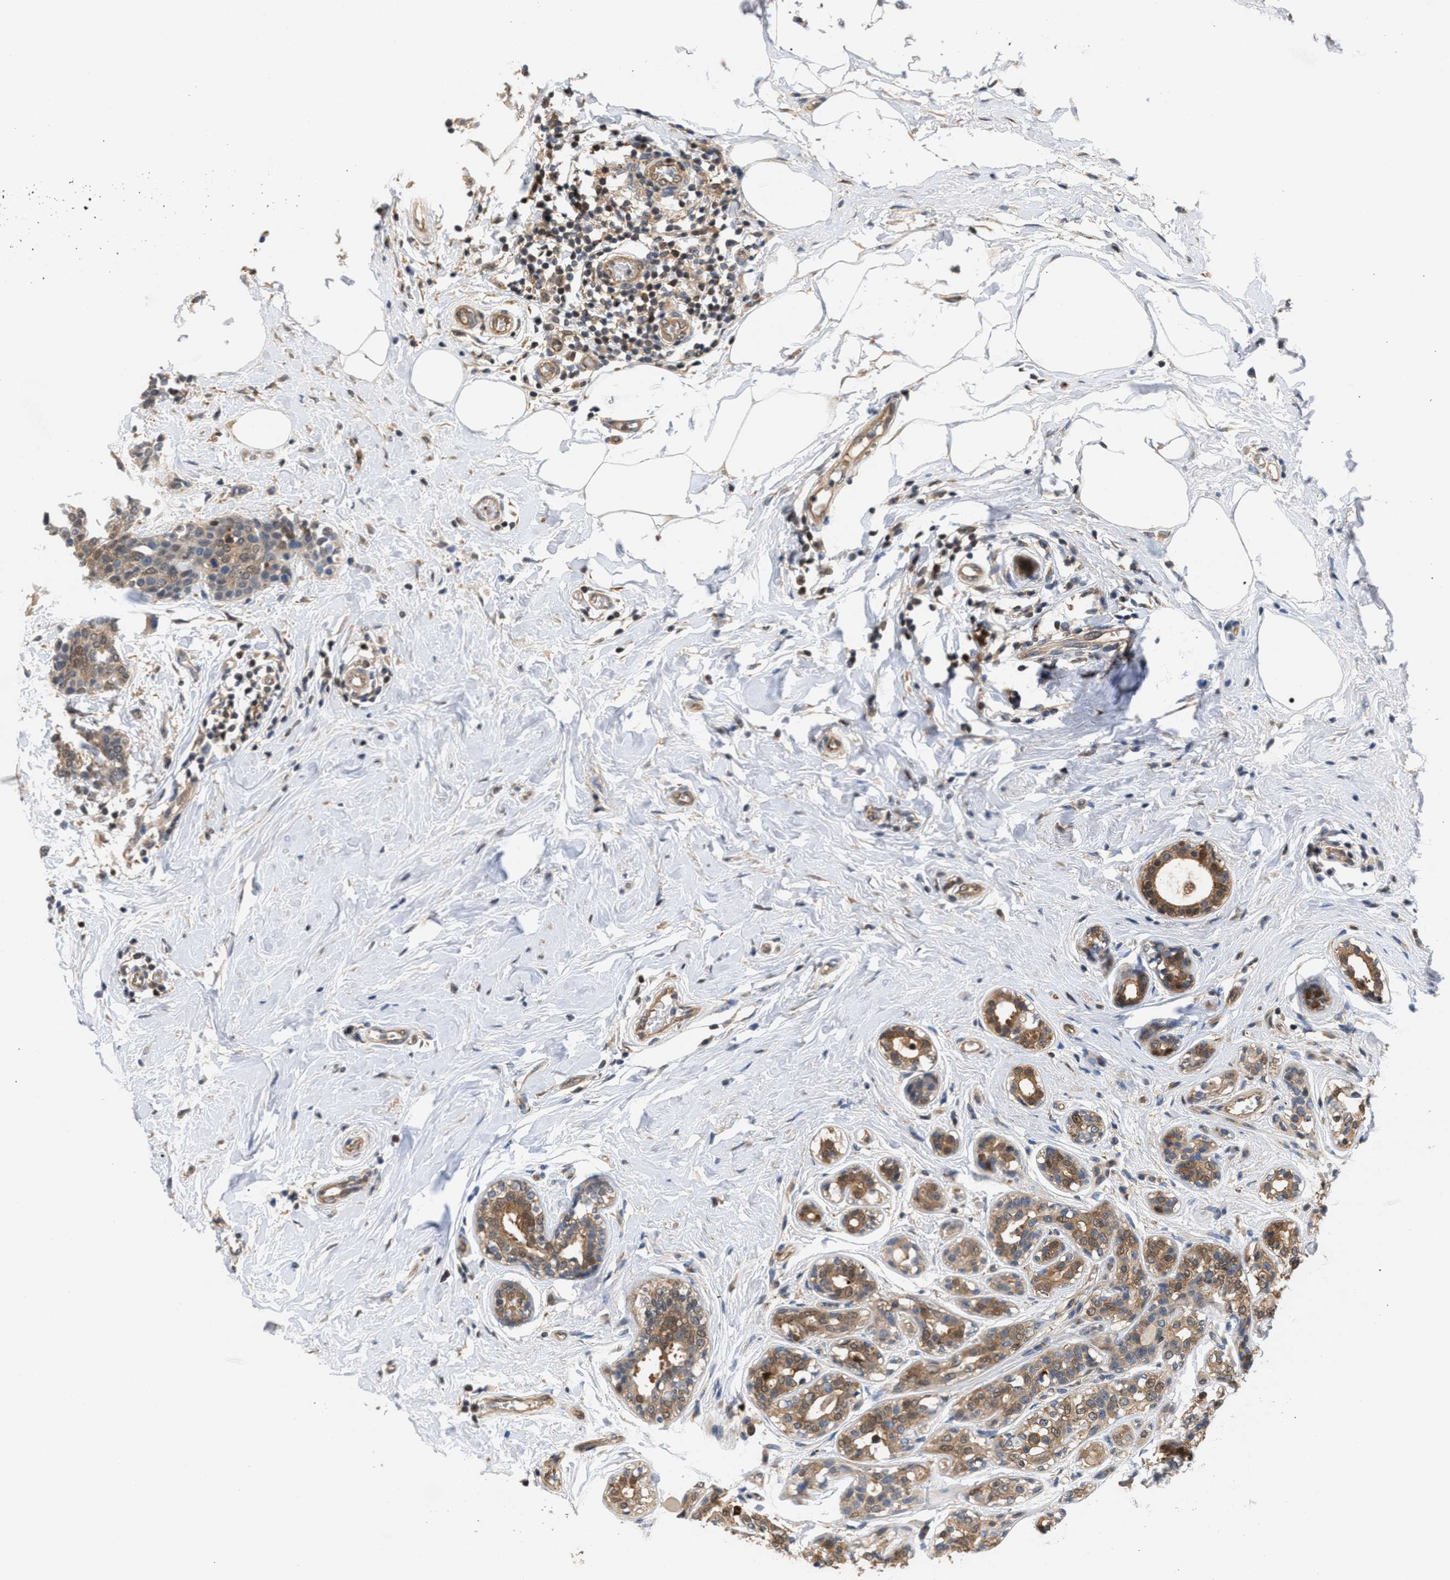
{"staining": {"intensity": "moderate", "quantity": ">75%", "location": "cytoplasmic/membranous"}, "tissue": "breast cancer", "cell_type": "Tumor cells", "image_type": "cancer", "snomed": [{"axis": "morphology", "description": "Duct carcinoma"}, {"axis": "topography", "description": "Breast"}], "caption": "IHC histopathology image of neoplastic tissue: breast cancer (invasive ductal carcinoma) stained using IHC displays medium levels of moderate protein expression localized specifically in the cytoplasmic/membranous of tumor cells, appearing as a cytoplasmic/membranous brown color.", "gene": "GLOD4", "patient": {"sex": "female", "age": 55}}